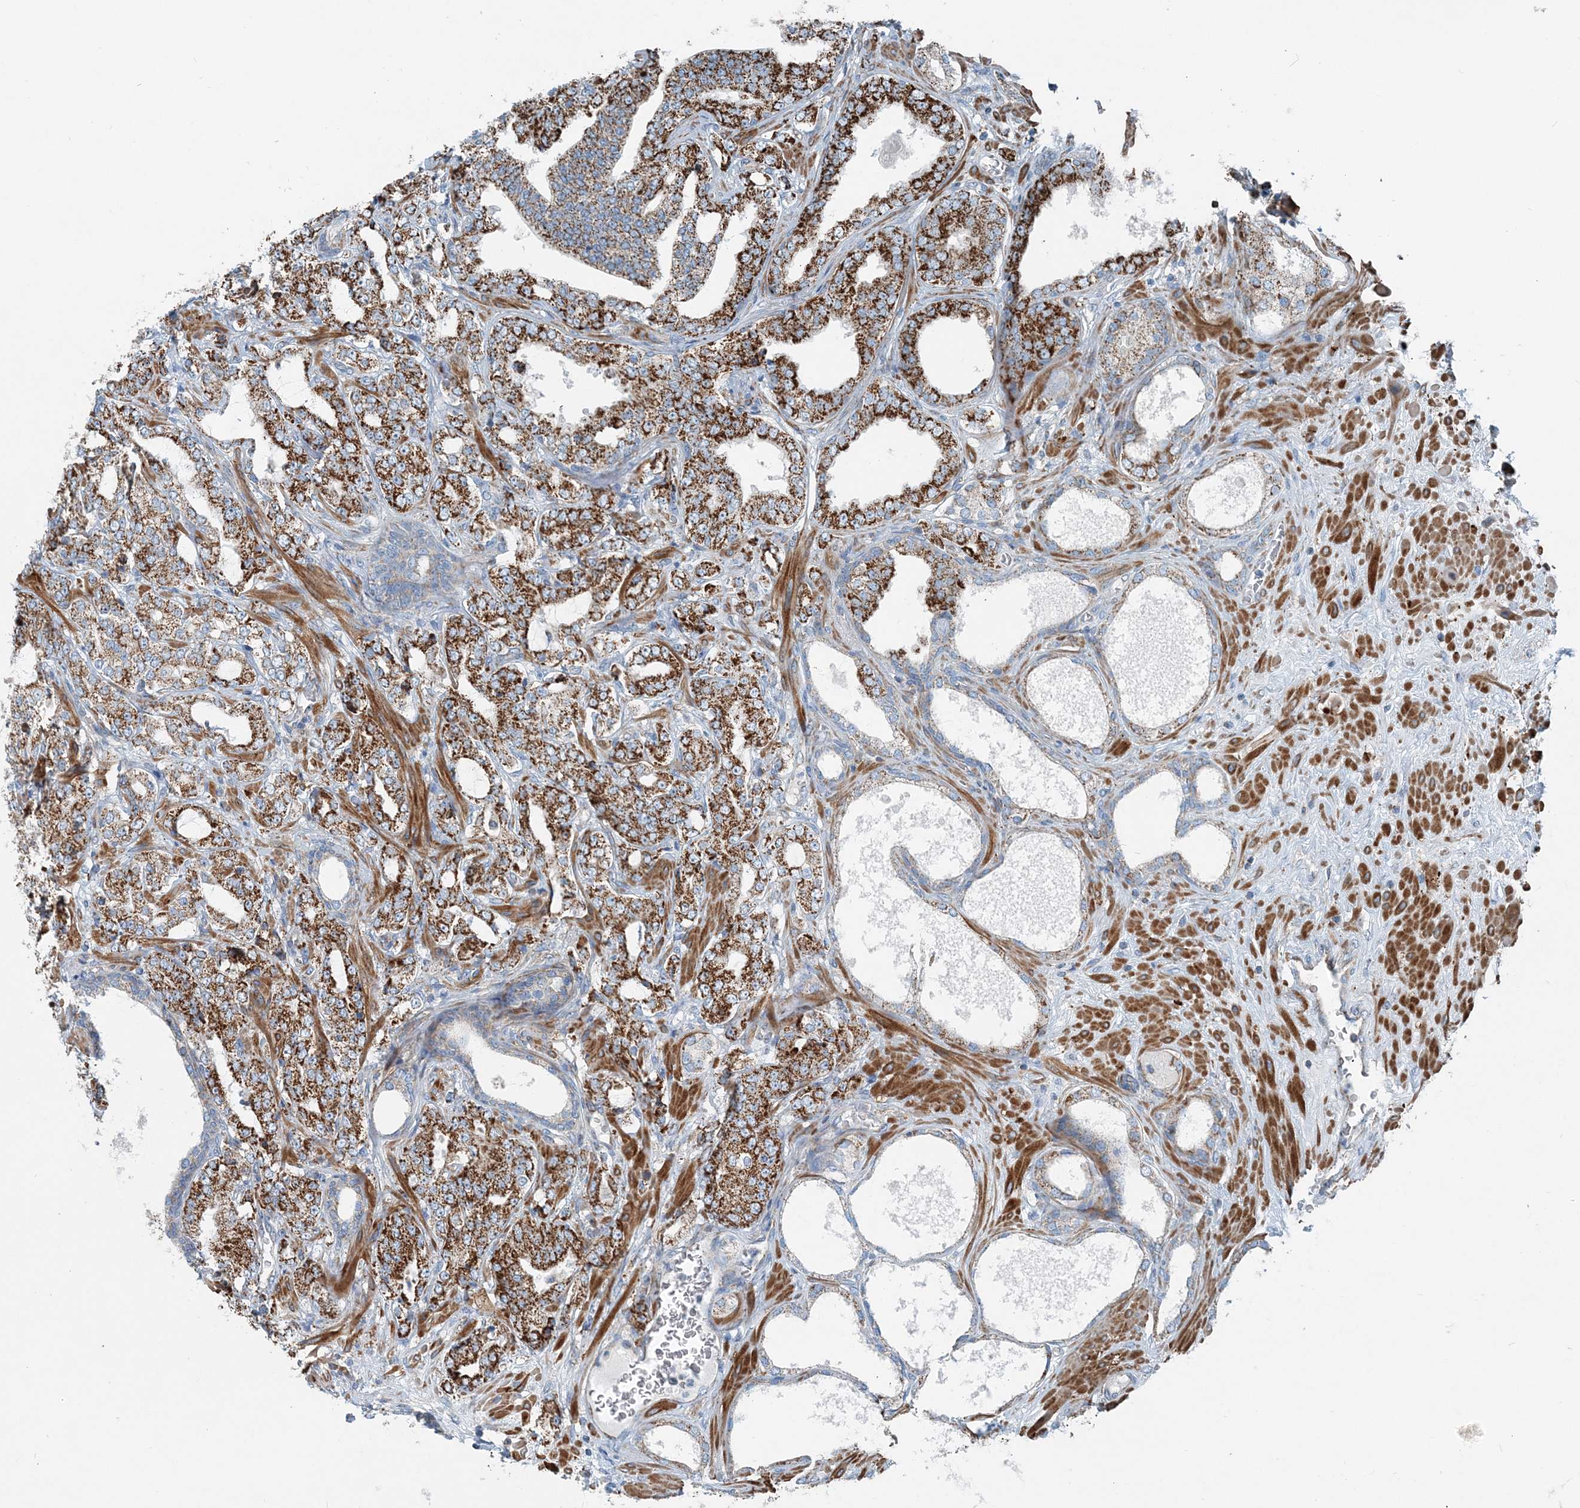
{"staining": {"intensity": "strong", "quantity": ">75%", "location": "cytoplasmic/membranous"}, "tissue": "prostate cancer", "cell_type": "Tumor cells", "image_type": "cancer", "snomed": [{"axis": "morphology", "description": "Adenocarcinoma, High grade"}, {"axis": "topography", "description": "Prostate"}], "caption": "Prostate cancer (adenocarcinoma (high-grade)) tissue shows strong cytoplasmic/membranous expression in approximately >75% of tumor cells (Brightfield microscopy of DAB IHC at high magnification).", "gene": "INTU", "patient": {"sex": "male", "age": 64}}